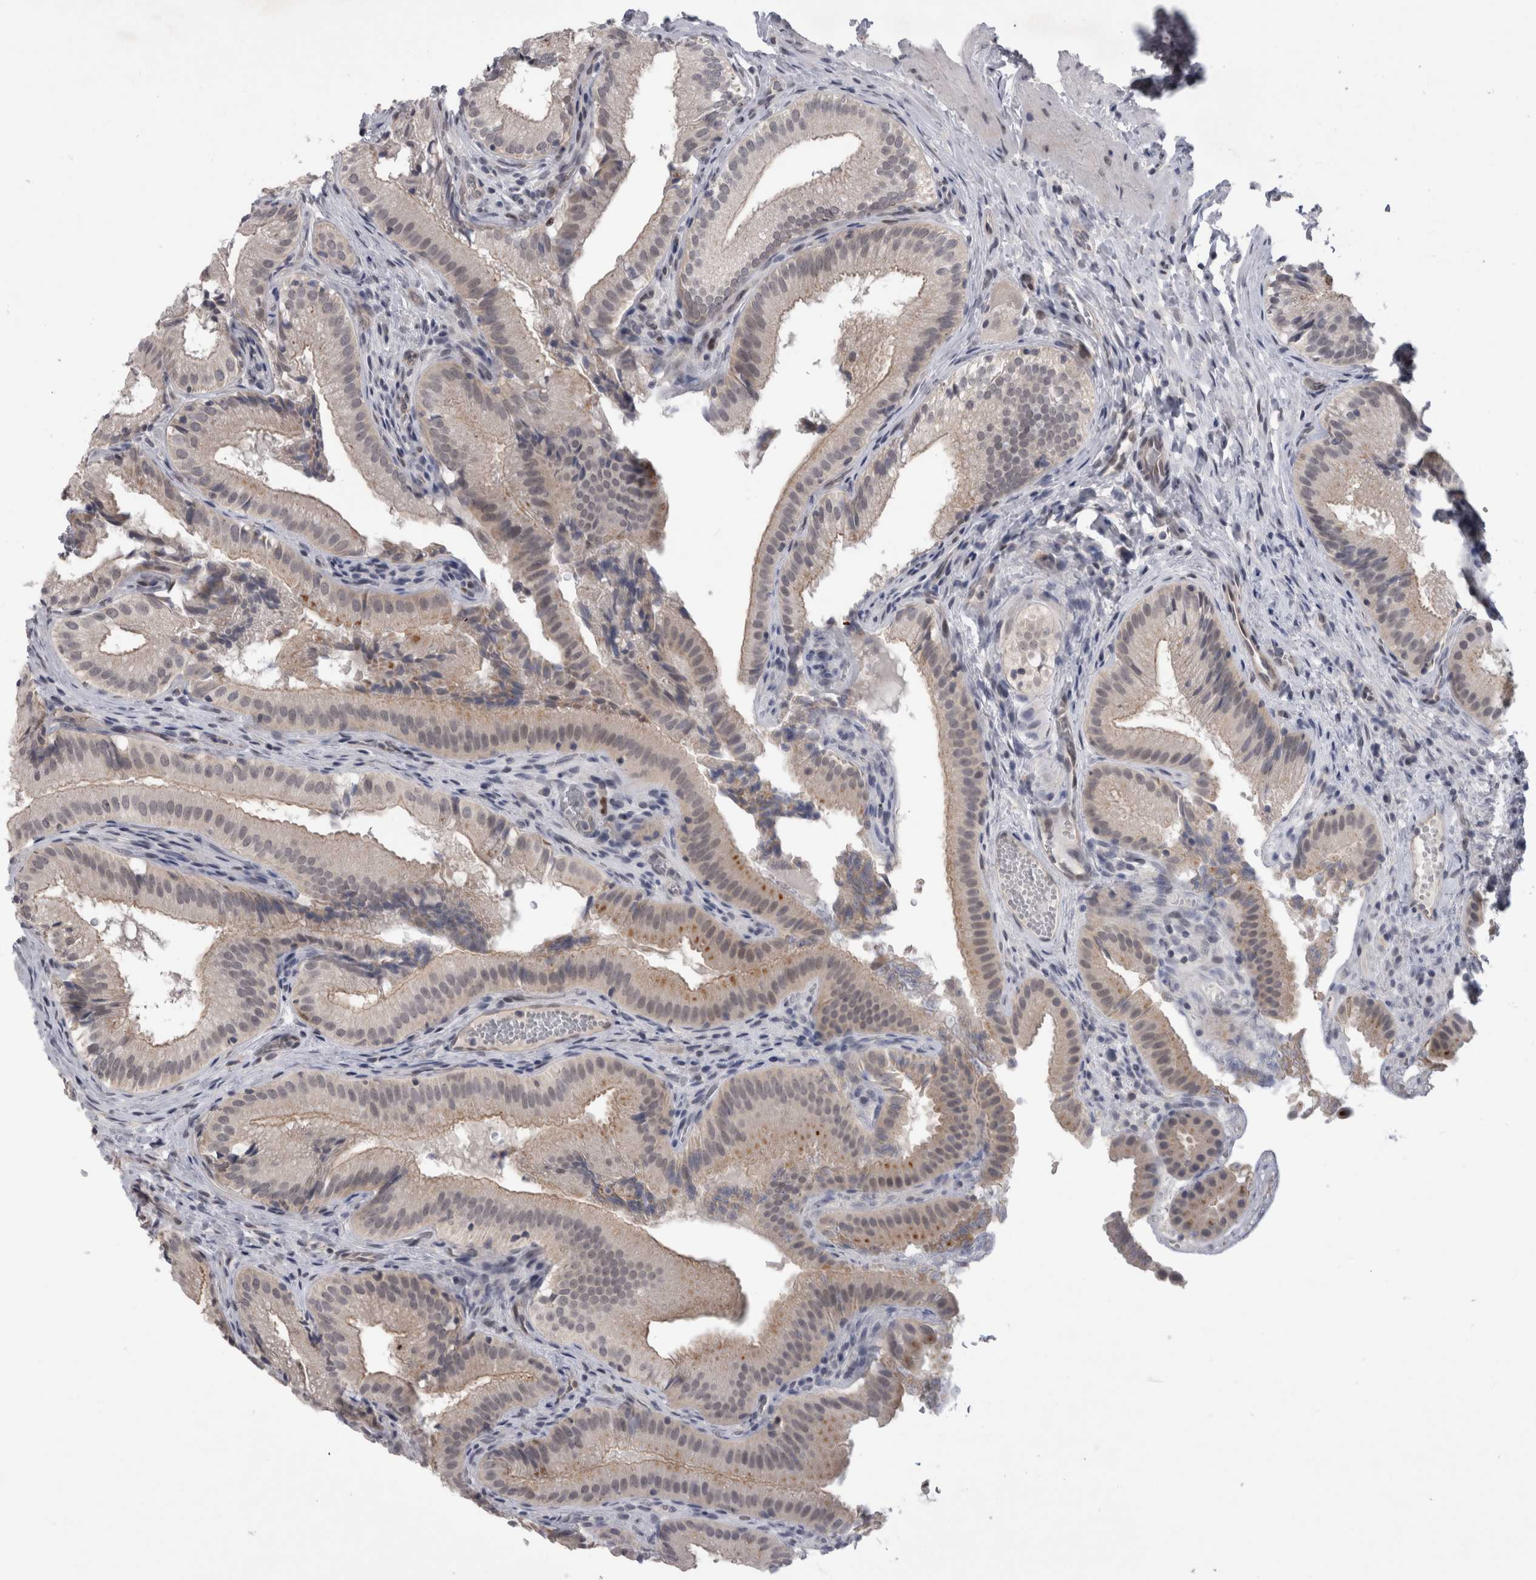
{"staining": {"intensity": "weak", "quantity": "<25%", "location": "cytoplasmic/membranous"}, "tissue": "gallbladder", "cell_type": "Glandular cells", "image_type": "normal", "snomed": [{"axis": "morphology", "description": "Normal tissue, NOS"}, {"axis": "topography", "description": "Gallbladder"}], "caption": "This is an immunohistochemistry photomicrograph of normal gallbladder. There is no expression in glandular cells.", "gene": "KIF18B", "patient": {"sex": "female", "age": 30}}